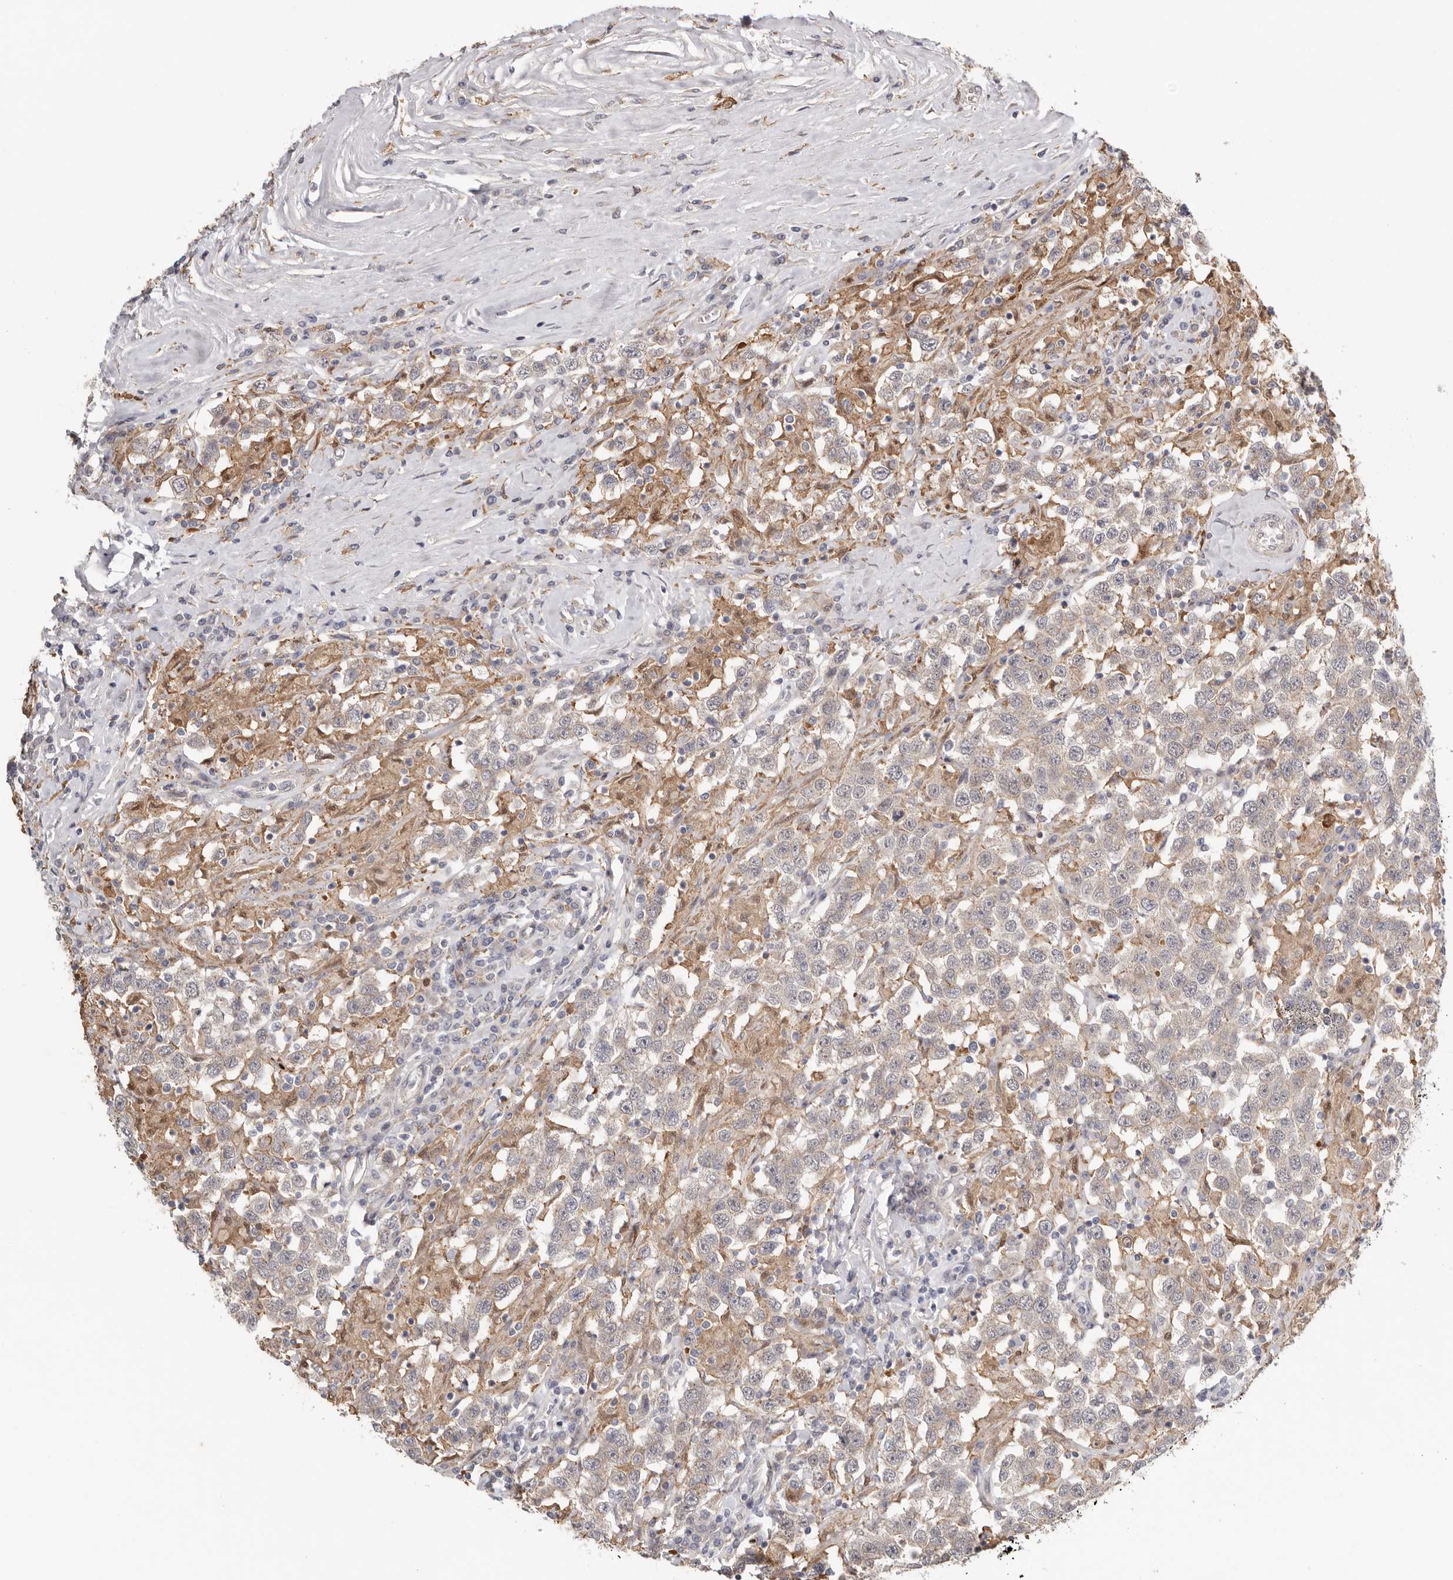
{"staining": {"intensity": "weak", "quantity": "<25%", "location": "cytoplasmic/membranous"}, "tissue": "testis cancer", "cell_type": "Tumor cells", "image_type": "cancer", "snomed": [{"axis": "morphology", "description": "Seminoma, NOS"}, {"axis": "topography", "description": "Testis"}], "caption": "DAB (3,3'-diaminobenzidine) immunohistochemical staining of human testis cancer (seminoma) demonstrates no significant positivity in tumor cells.", "gene": "MSRB2", "patient": {"sex": "male", "age": 41}}